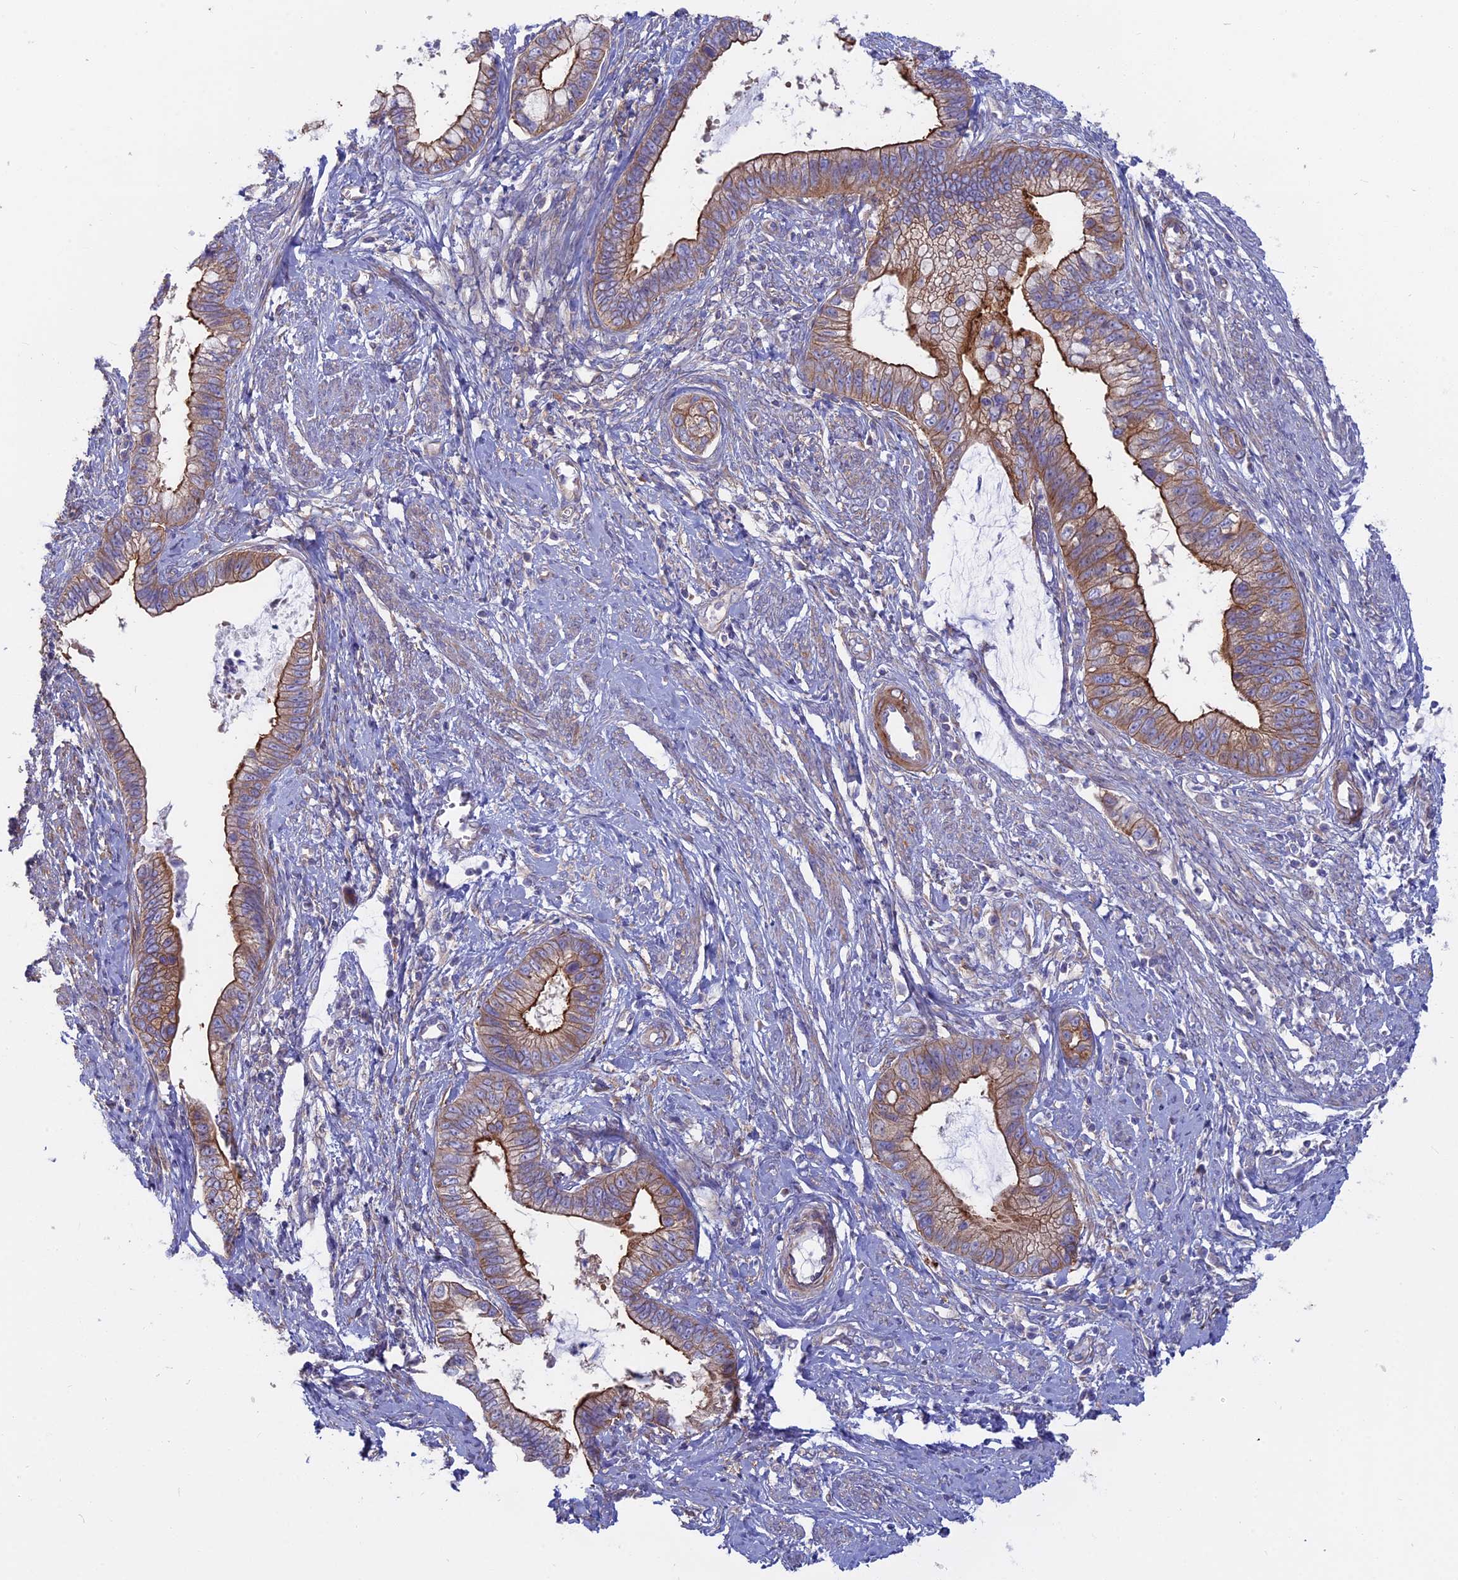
{"staining": {"intensity": "strong", "quantity": ">75%", "location": "cytoplasmic/membranous"}, "tissue": "cervical cancer", "cell_type": "Tumor cells", "image_type": "cancer", "snomed": [{"axis": "morphology", "description": "Adenocarcinoma, NOS"}, {"axis": "topography", "description": "Cervix"}], "caption": "A micrograph of cervical cancer stained for a protein reveals strong cytoplasmic/membranous brown staining in tumor cells. The staining was performed using DAB, with brown indicating positive protein expression. Nuclei are stained blue with hematoxylin.", "gene": "MYO5B", "patient": {"sex": "female", "age": 44}}